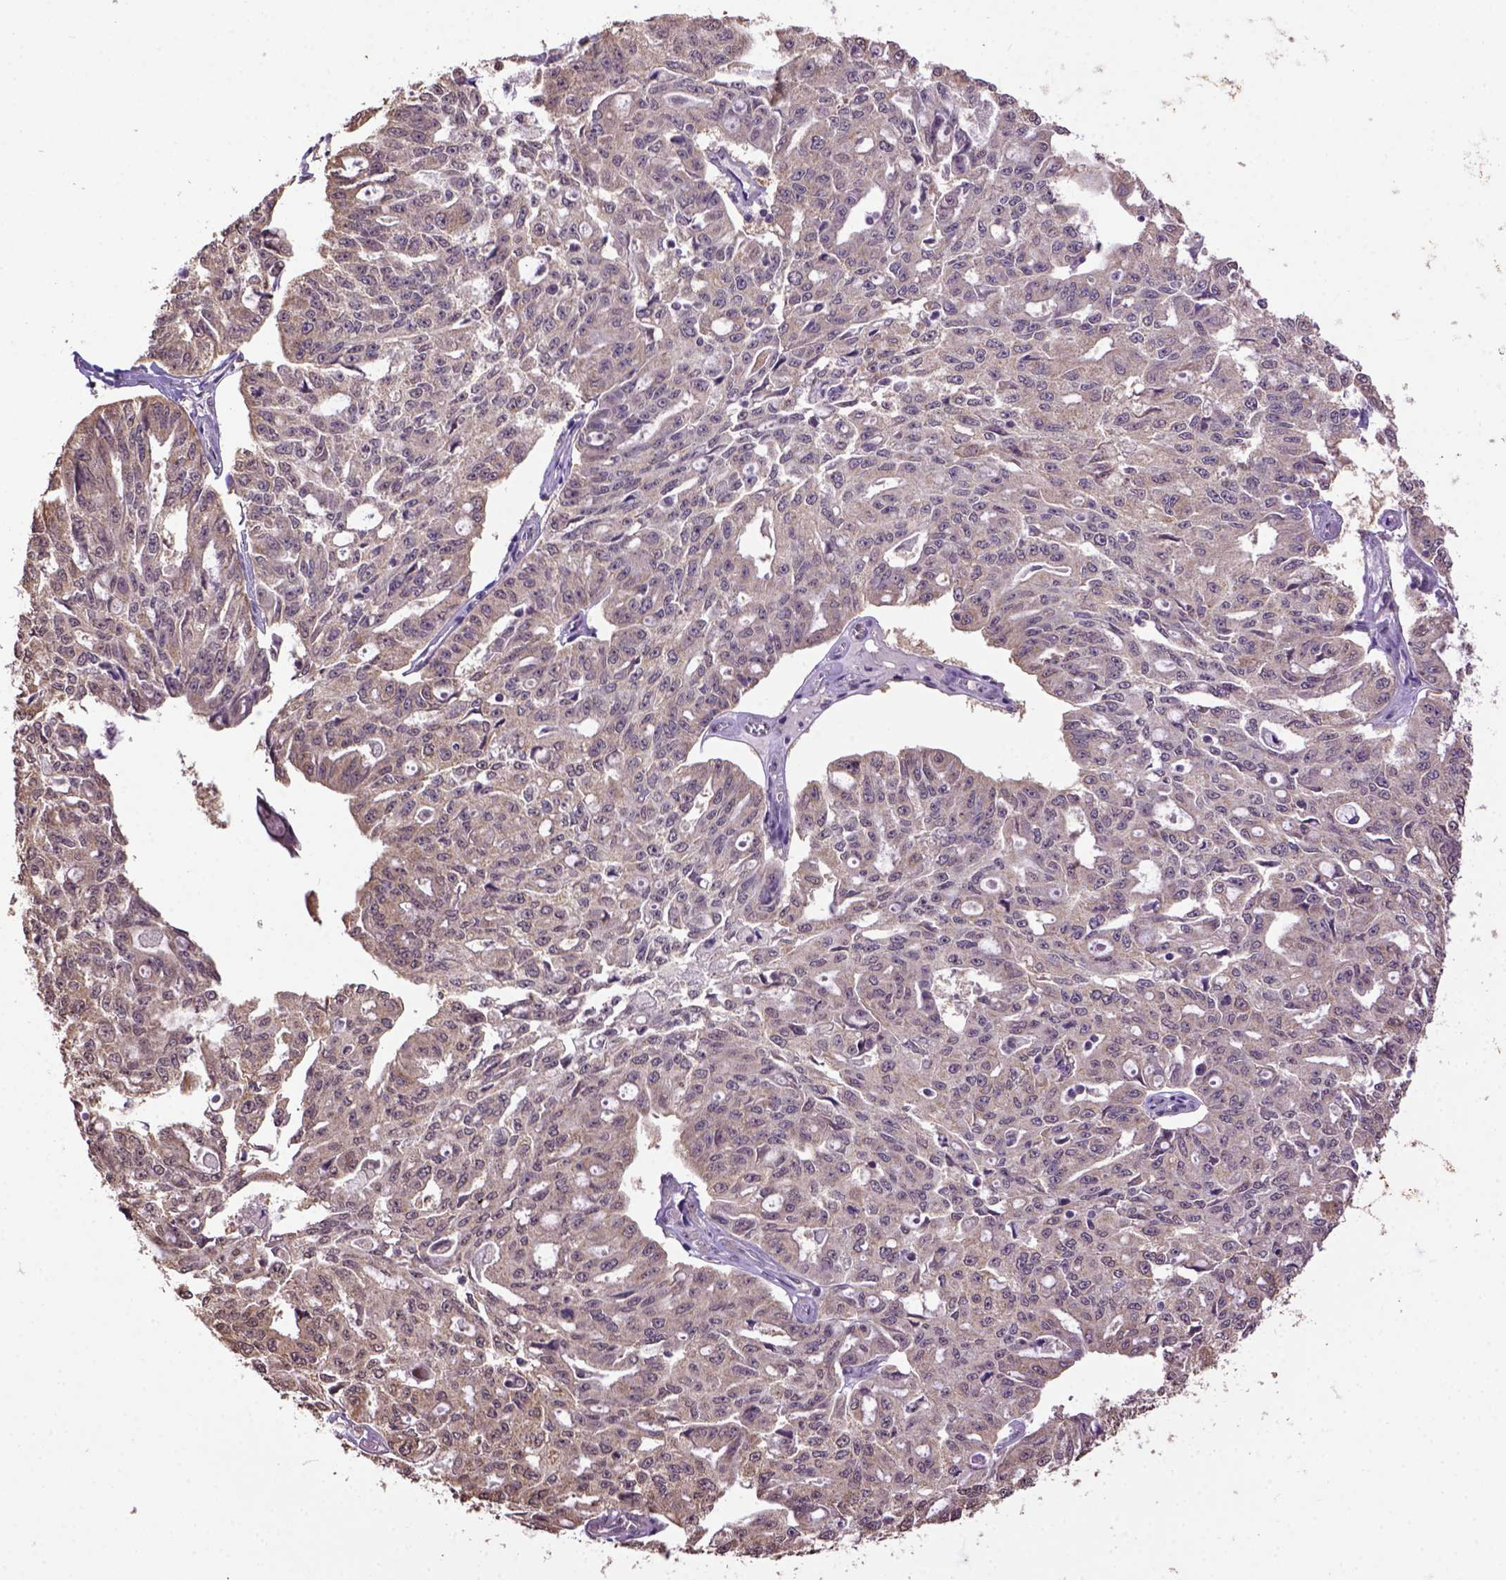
{"staining": {"intensity": "weak", "quantity": "25%-75%", "location": "cytoplasmic/membranous"}, "tissue": "ovarian cancer", "cell_type": "Tumor cells", "image_type": "cancer", "snomed": [{"axis": "morphology", "description": "Carcinoma, endometroid"}, {"axis": "topography", "description": "Ovary"}], "caption": "Tumor cells demonstrate low levels of weak cytoplasmic/membranous staining in about 25%-75% of cells in human ovarian cancer (endometroid carcinoma). (Brightfield microscopy of DAB IHC at high magnification).", "gene": "WDR17", "patient": {"sex": "female", "age": 65}}